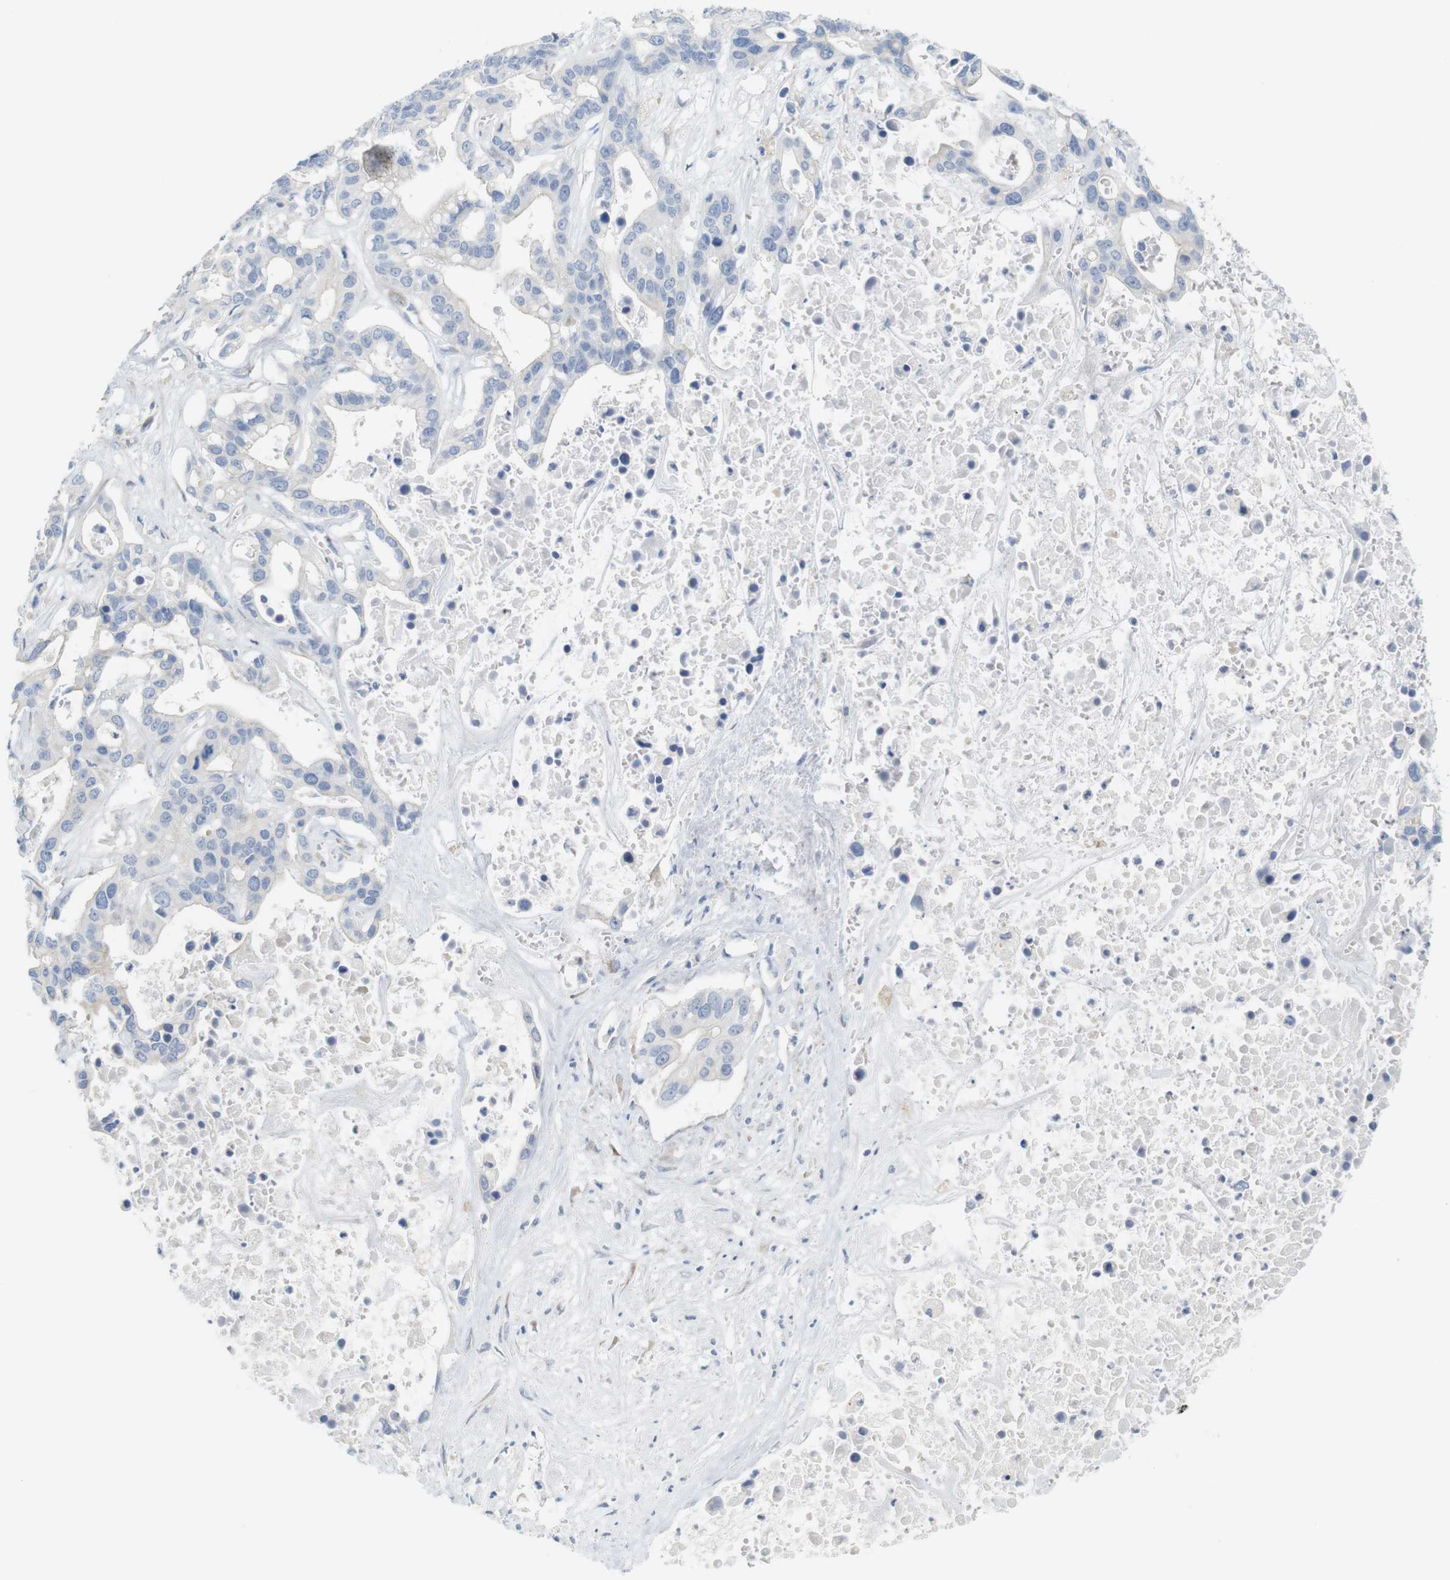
{"staining": {"intensity": "negative", "quantity": "none", "location": "none"}, "tissue": "liver cancer", "cell_type": "Tumor cells", "image_type": "cancer", "snomed": [{"axis": "morphology", "description": "Cholangiocarcinoma"}, {"axis": "topography", "description": "Liver"}], "caption": "Immunohistochemistry (IHC) photomicrograph of cholangiocarcinoma (liver) stained for a protein (brown), which shows no staining in tumor cells.", "gene": "RGS9", "patient": {"sex": "female", "age": 65}}